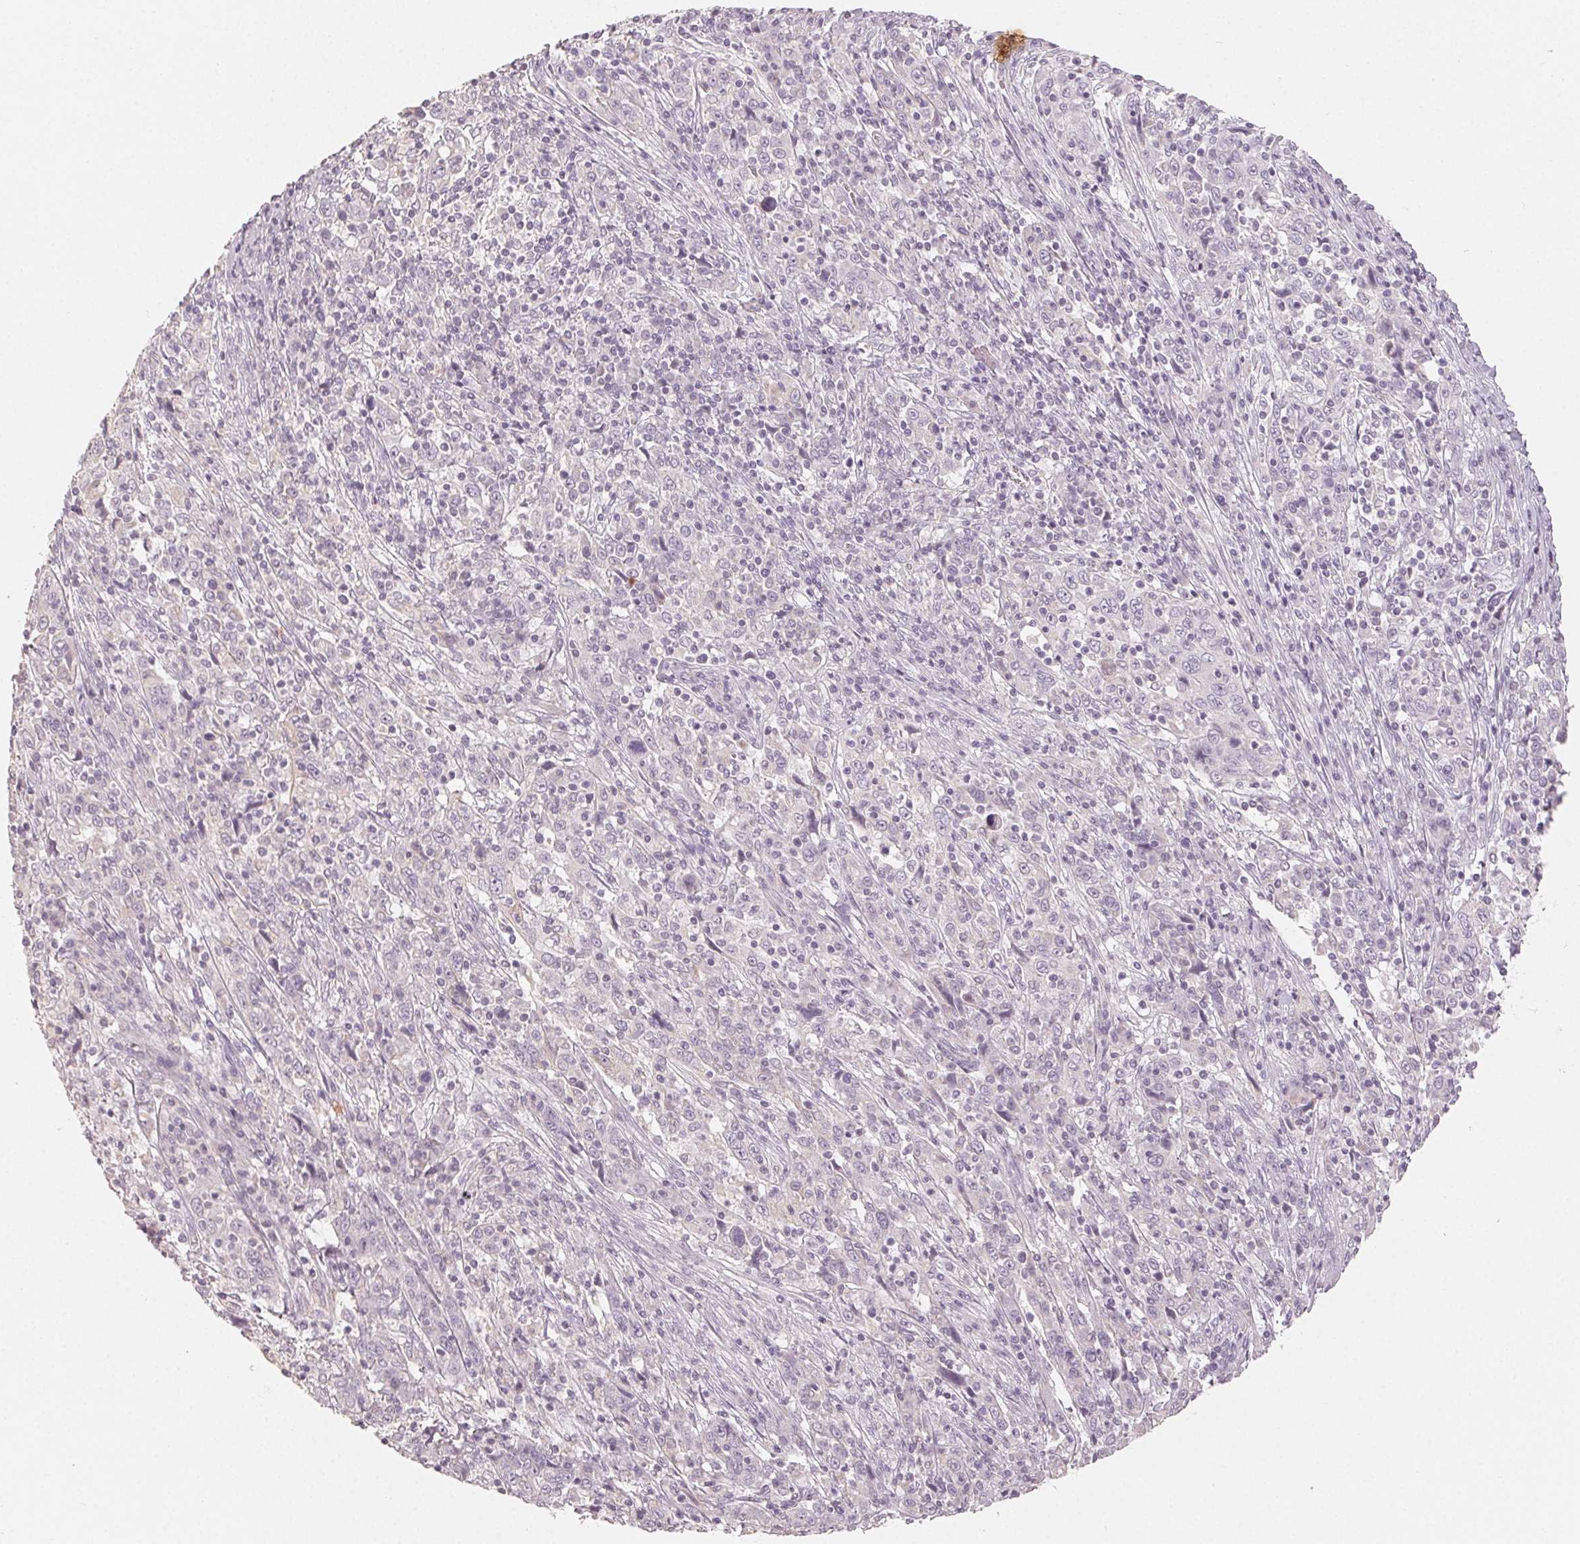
{"staining": {"intensity": "negative", "quantity": "none", "location": "none"}, "tissue": "cervical cancer", "cell_type": "Tumor cells", "image_type": "cancer", "snomed": [{"axis": "morphology", "description": "Squamous cell carcinoma, NOS"}, {"axis": "topography", "description": "Cervix"}], "caption": "Tumor cells are negative for protein expression in human cervical cancer (squamous cell carcinoma).", "gene": "LVRN", "patient": {"sex": "female", "age": 46}}